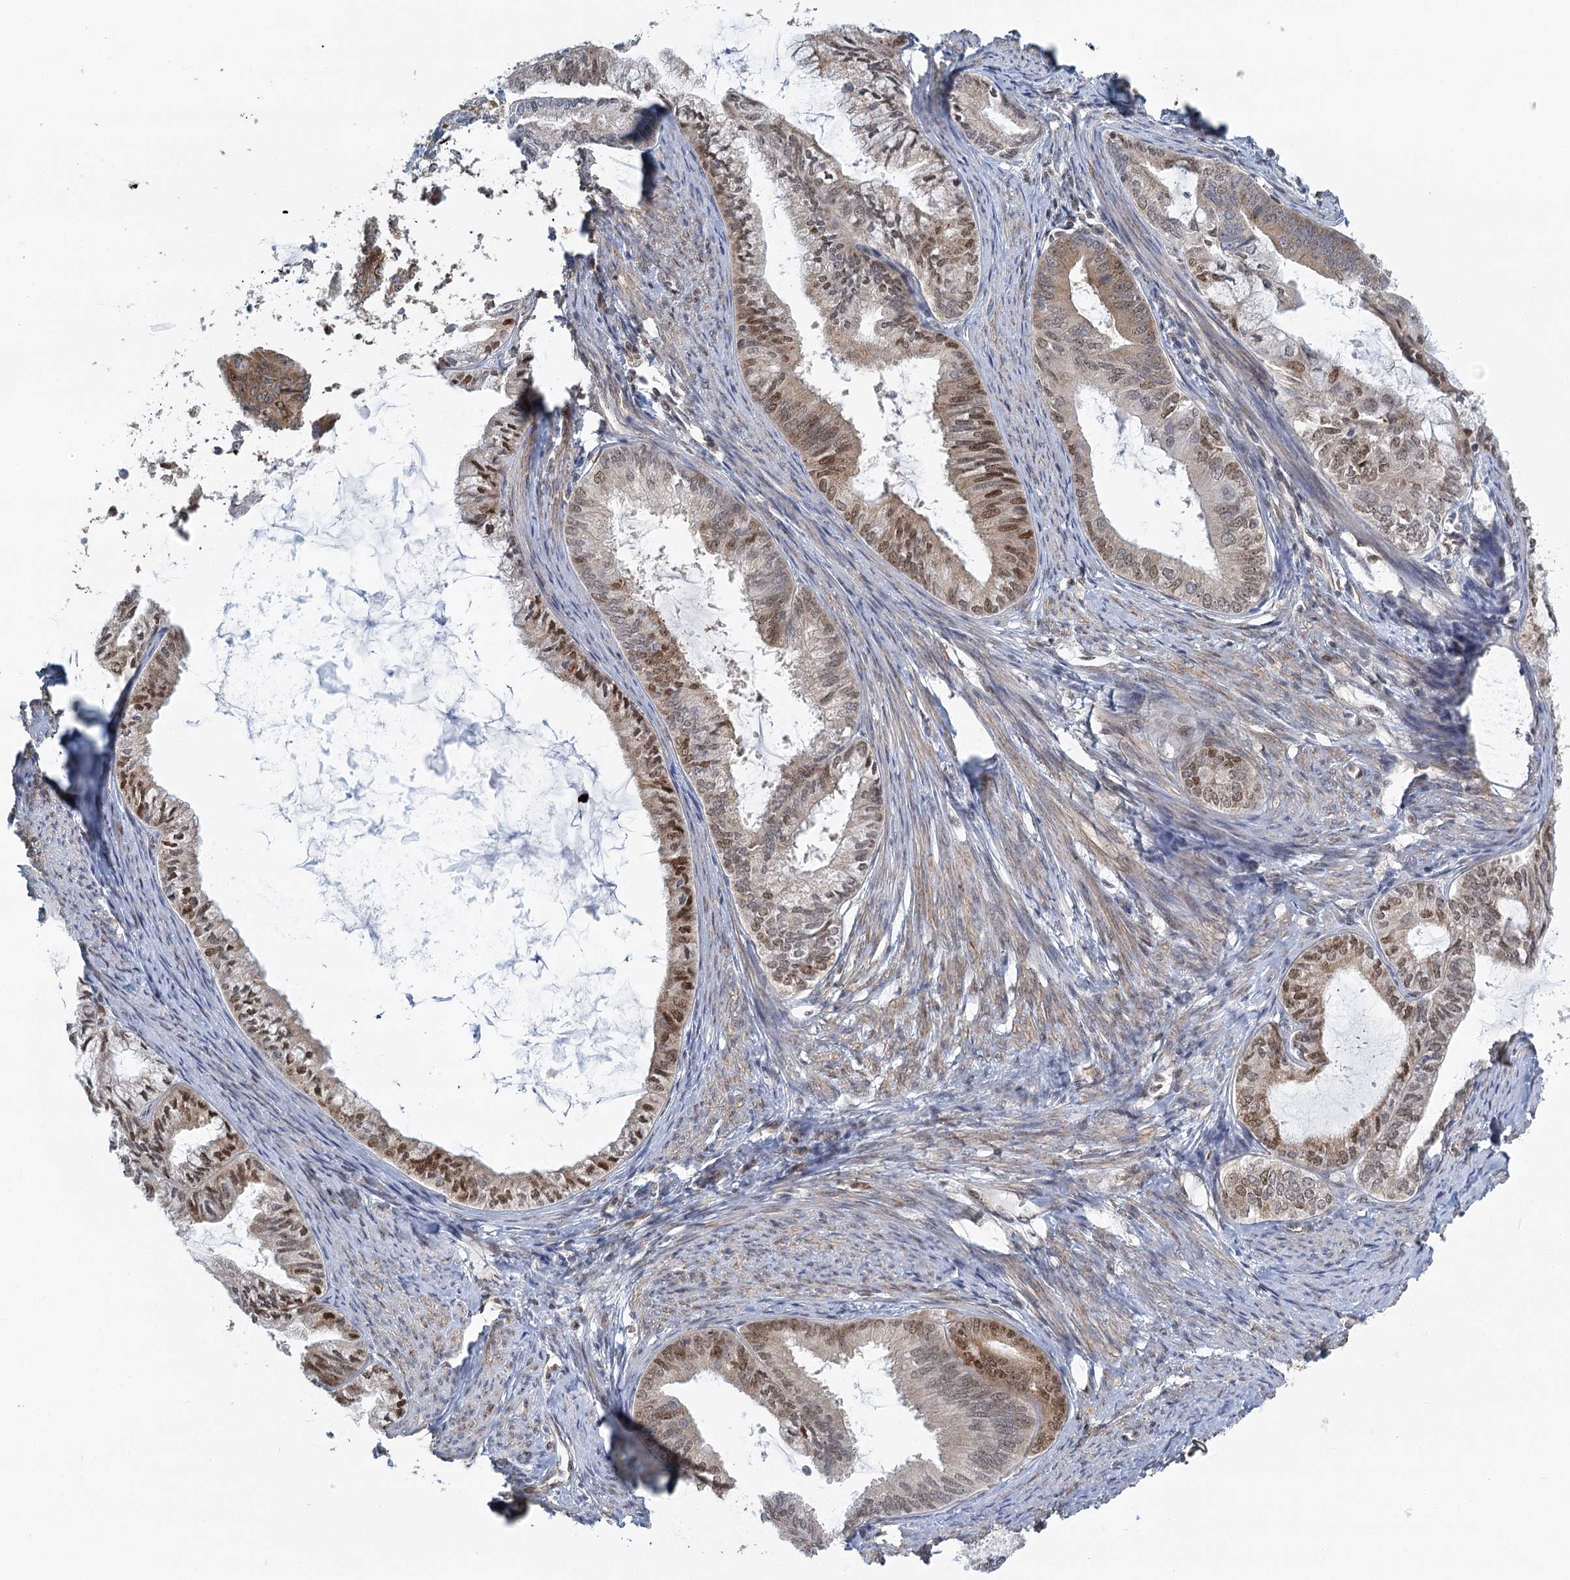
{"staining": {"intensity": "strong", "quantity": "25%-75%", "location": "nuclear"}, "tissue": "endometrial cancer", "cell_type": "Tumor cells", "image_type": "cancer", "snomed": [{"axis": "morphology", "description": "Adenocarcinoma, NOS"}, {"axis": "topography", "description": "Endometrium"}], "caption": "Immunohistochemistry (IHC) photomicrograph of neoplastic tissue: human endometrial adenocarcinoma stained using immunohistochemistry reveals high levels of strong protein expression localized specifically in the nuclear of tumor cells, appearing as a nuclear brown color.", "gene": "GPATCH11", "patient": {"sex": "female", "age": 86}}